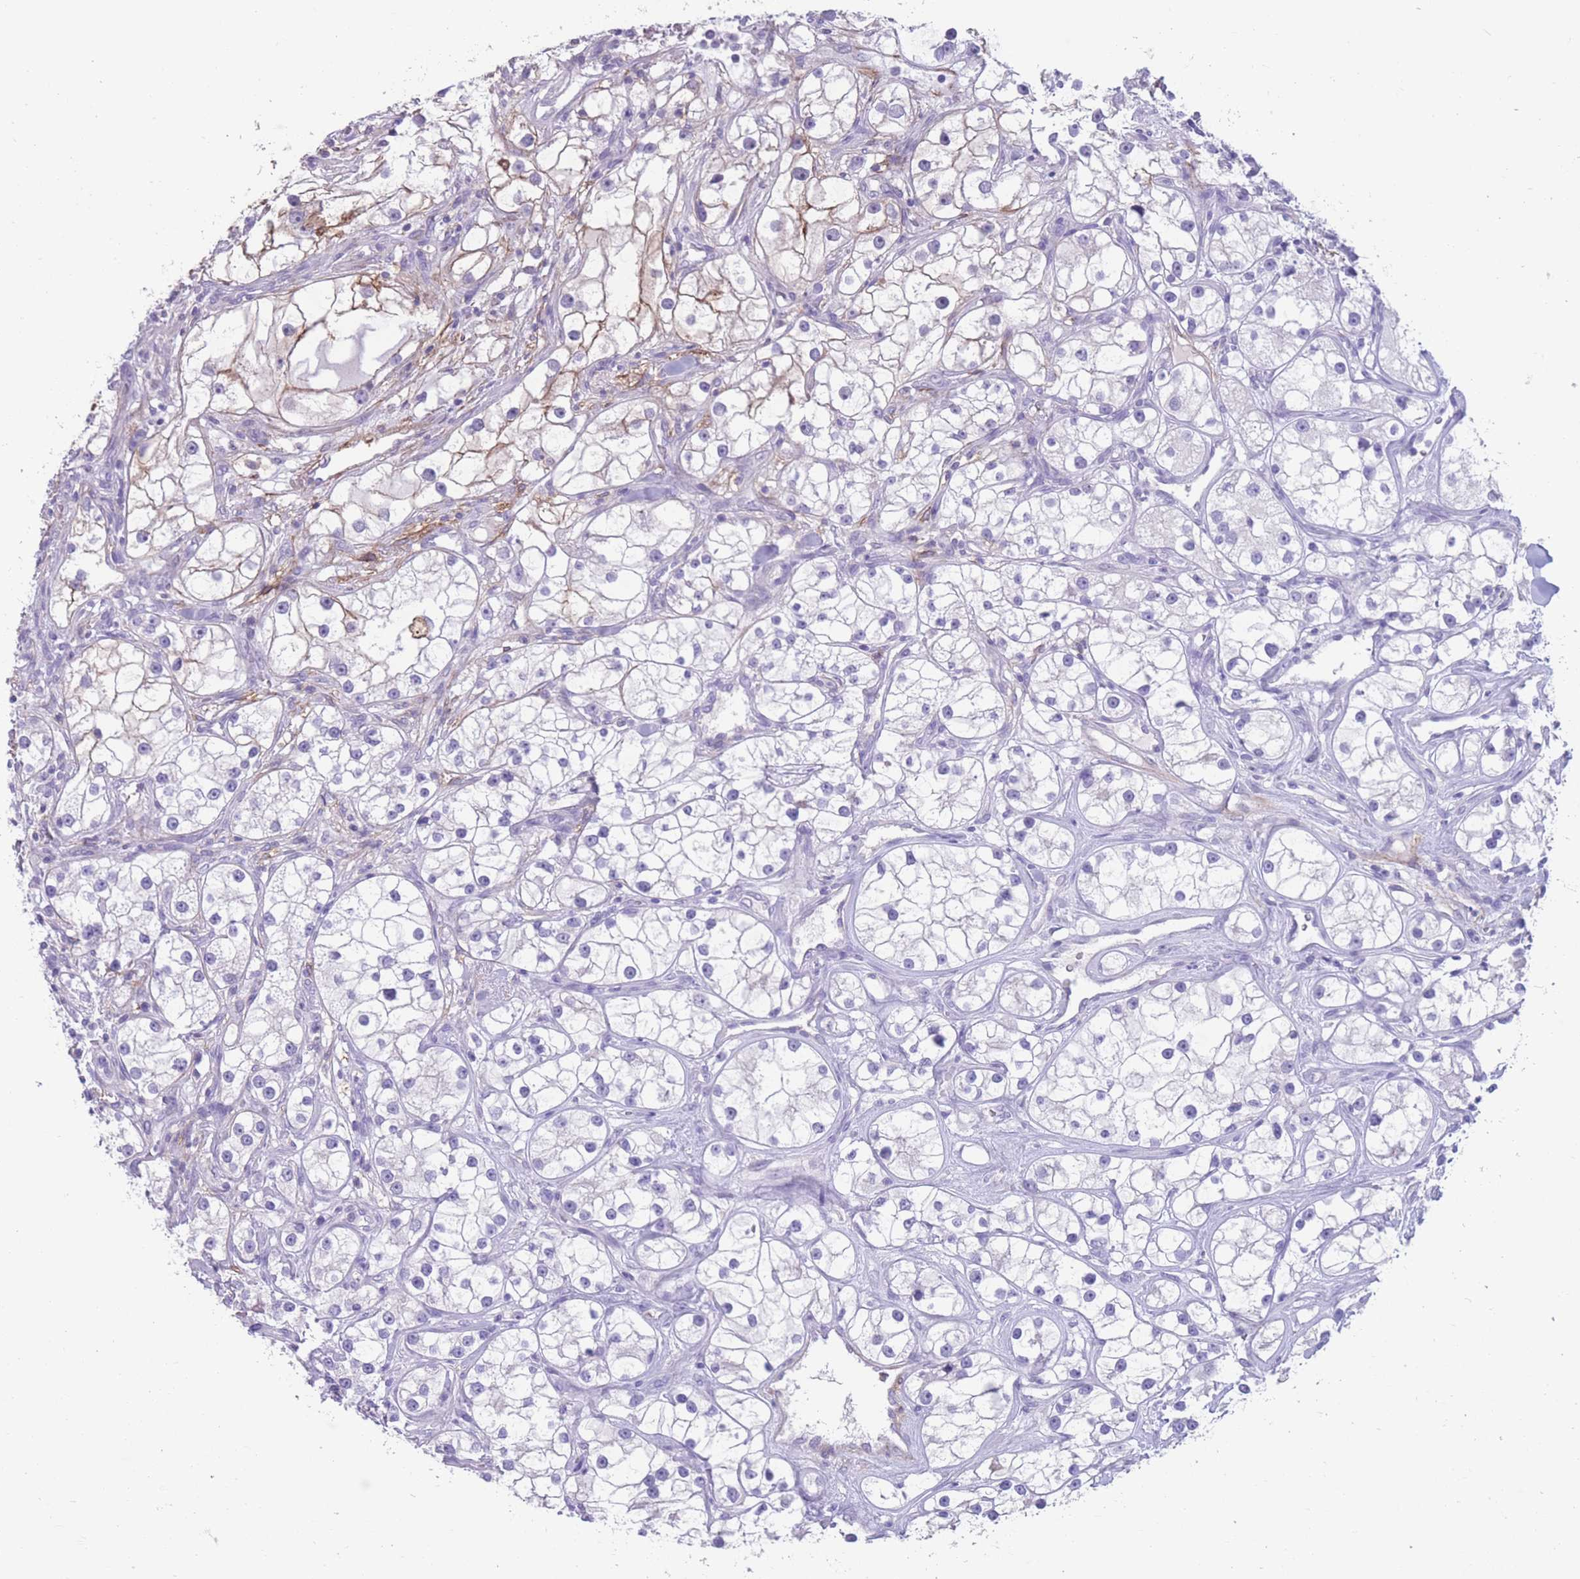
{"staining": {"intensity": "negative", "quantity": "none", "location": "none"}, "tissue": "renal cancer", "cell_type": "Tumor cells", "image_type": "cancer", "snomed": [{"axis": "morphology", "description": "Adenocarcinoma, NOS"}, {"axis": "topography", "description": "Kidney"}], "caption": "A high-resolution histopathology image shows immunohistochemistry (IHC) staining of adenocarcinoma (renal), which shows no significant staining in tumor cells.", "gene": "DPYD", "patient": {"sex": "male", "age": 77}}